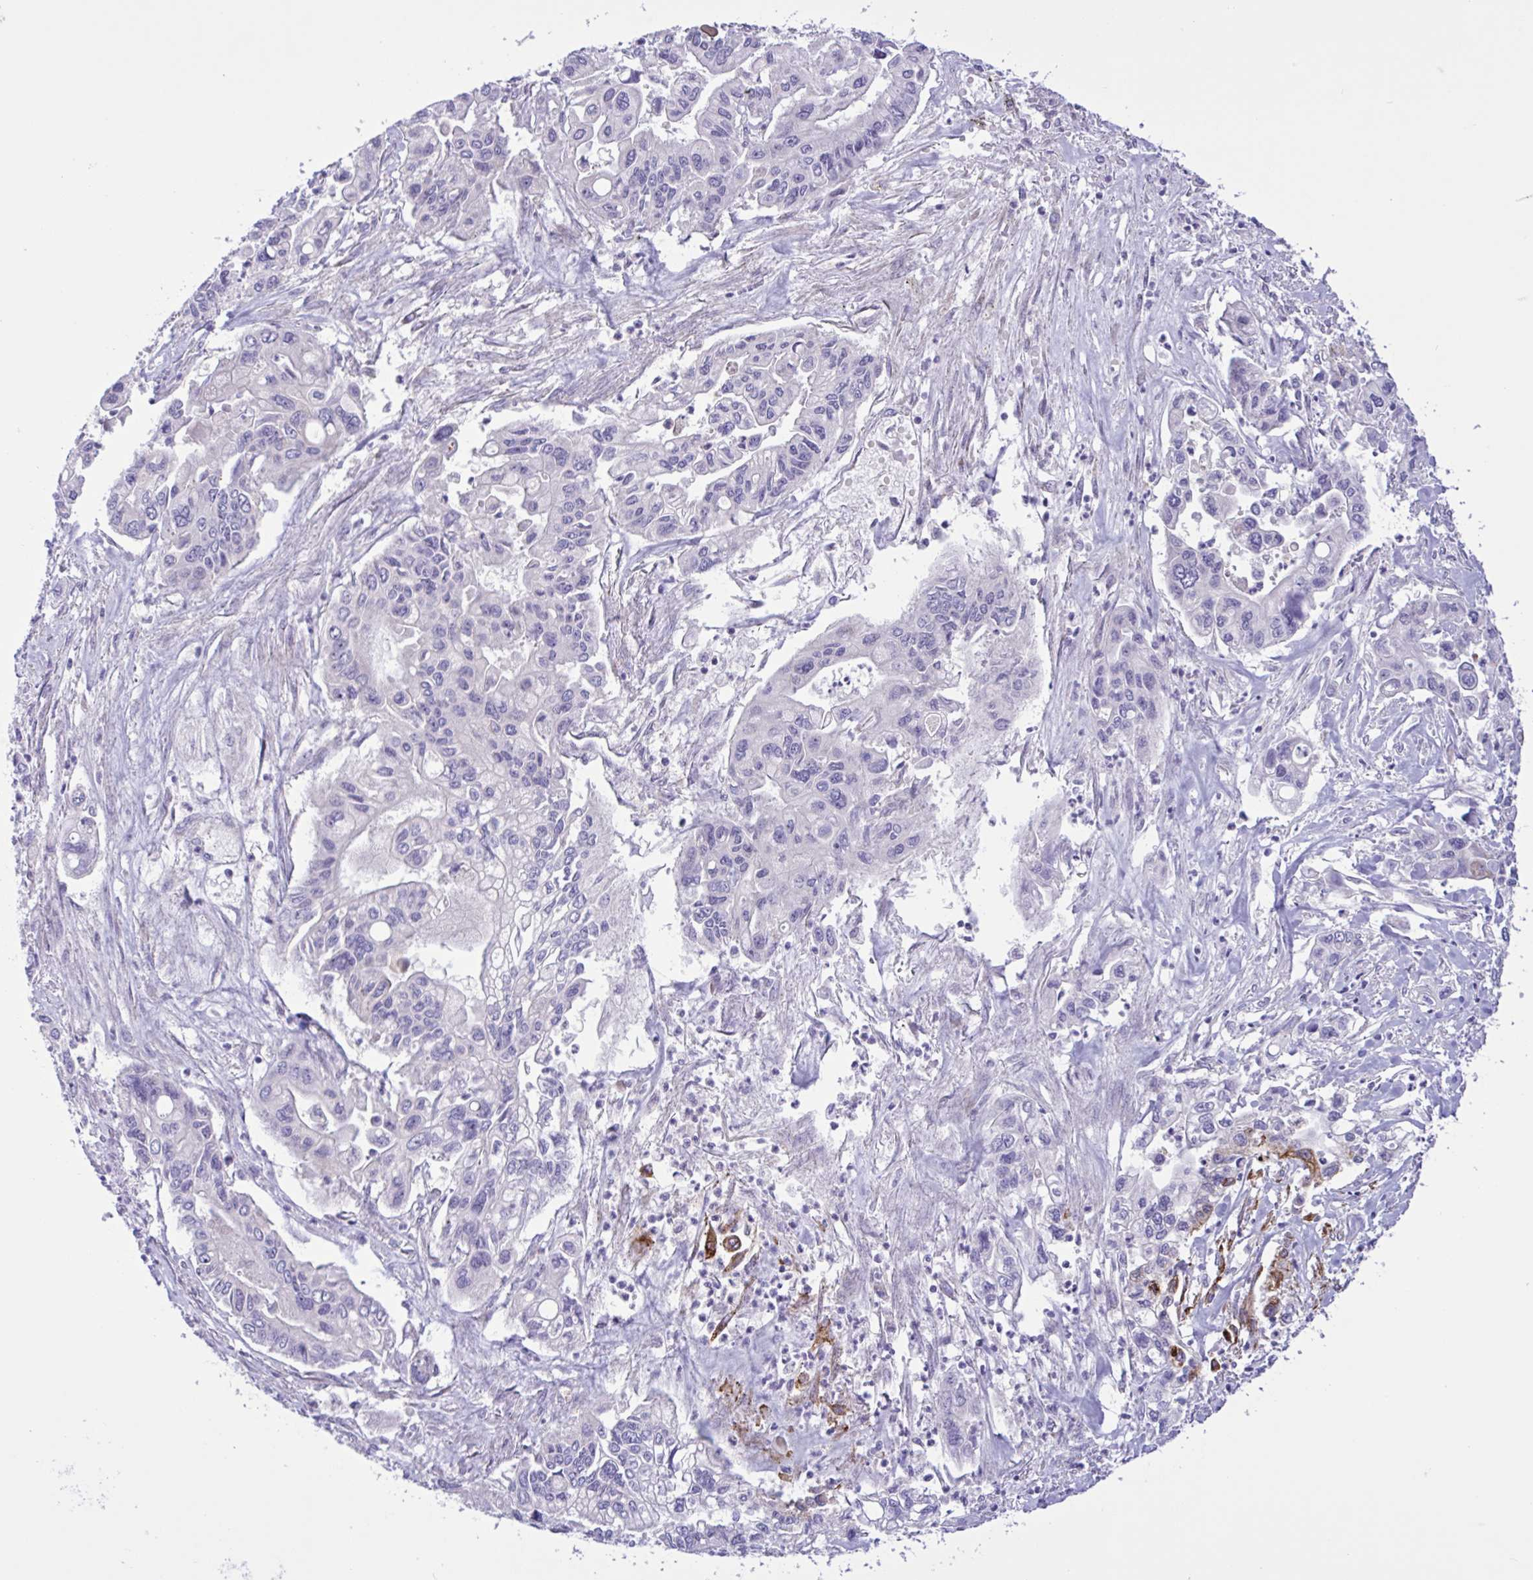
{"staining": {"intensity": "negative", "quantity": "none", "location": "none"}, "tissue": "pancreatic cancer", "cell_type": "Tumor cells", "image_type": "cancer", "snomed": [{"axis": "morphology", "description": "Adenocarcinoma, NOS"}, {"axis": "topography", "description": "Pancreas"}], "caption": "The immunohistochemistry (IHC) photomicrograph has no significant staining in tumor cells of pancreatic cancer (adenocarcinoma) tissue. Brightfield microscopy of IHC stained with DAB (brown) and hematoxylin (blue), captured at high magnification.", "gene": "DSC3", "patient": {"sex": "male", "age": 62}}